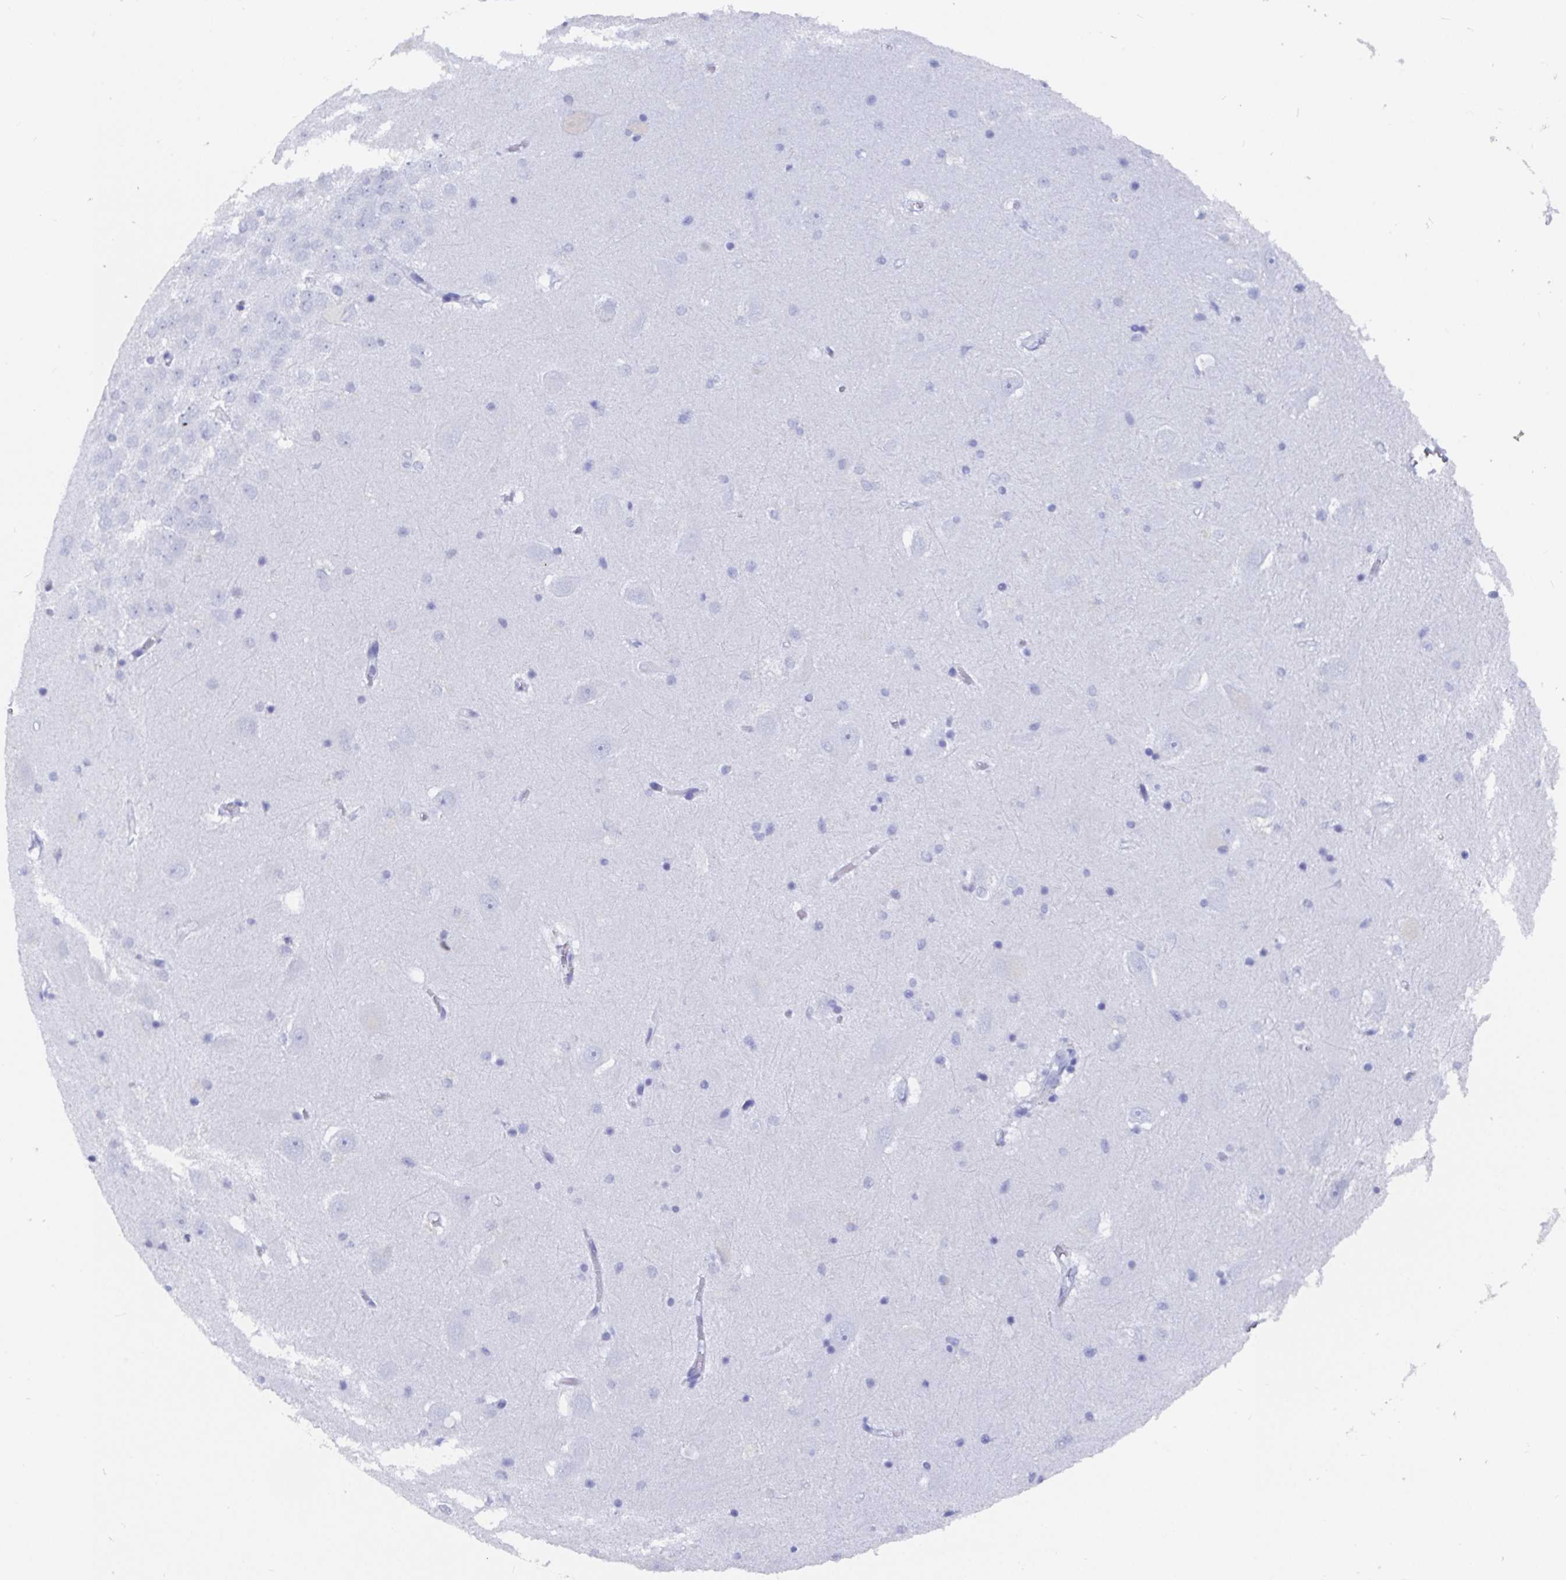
{"staining": {"intensity": "negative", "quantity": "none", "location": "none"}, "tissue": "hippocampus", "cell_type": "Glial cells", "image_type": "normal", "snomed": [{"axis": "morphology", "description": "Normal tissue, NOS"}, {"axis": "topography", "description": "Hippocampus"}], "caption": "This micrograph is of unremarkable hippocampus stained with IHC to label a protein in brown with the nuclei are counter-stained blue. There is no positivity in glial cells. The staining was performed using DAB (3,3'-diaminobenzidine) to visualize the protein expression in brown, while the nuclei were stained in blue with hematoxylin (Magnification: 20x).", "gene": "CLDN8", "patient": {"sex": "male", "age": 58}}